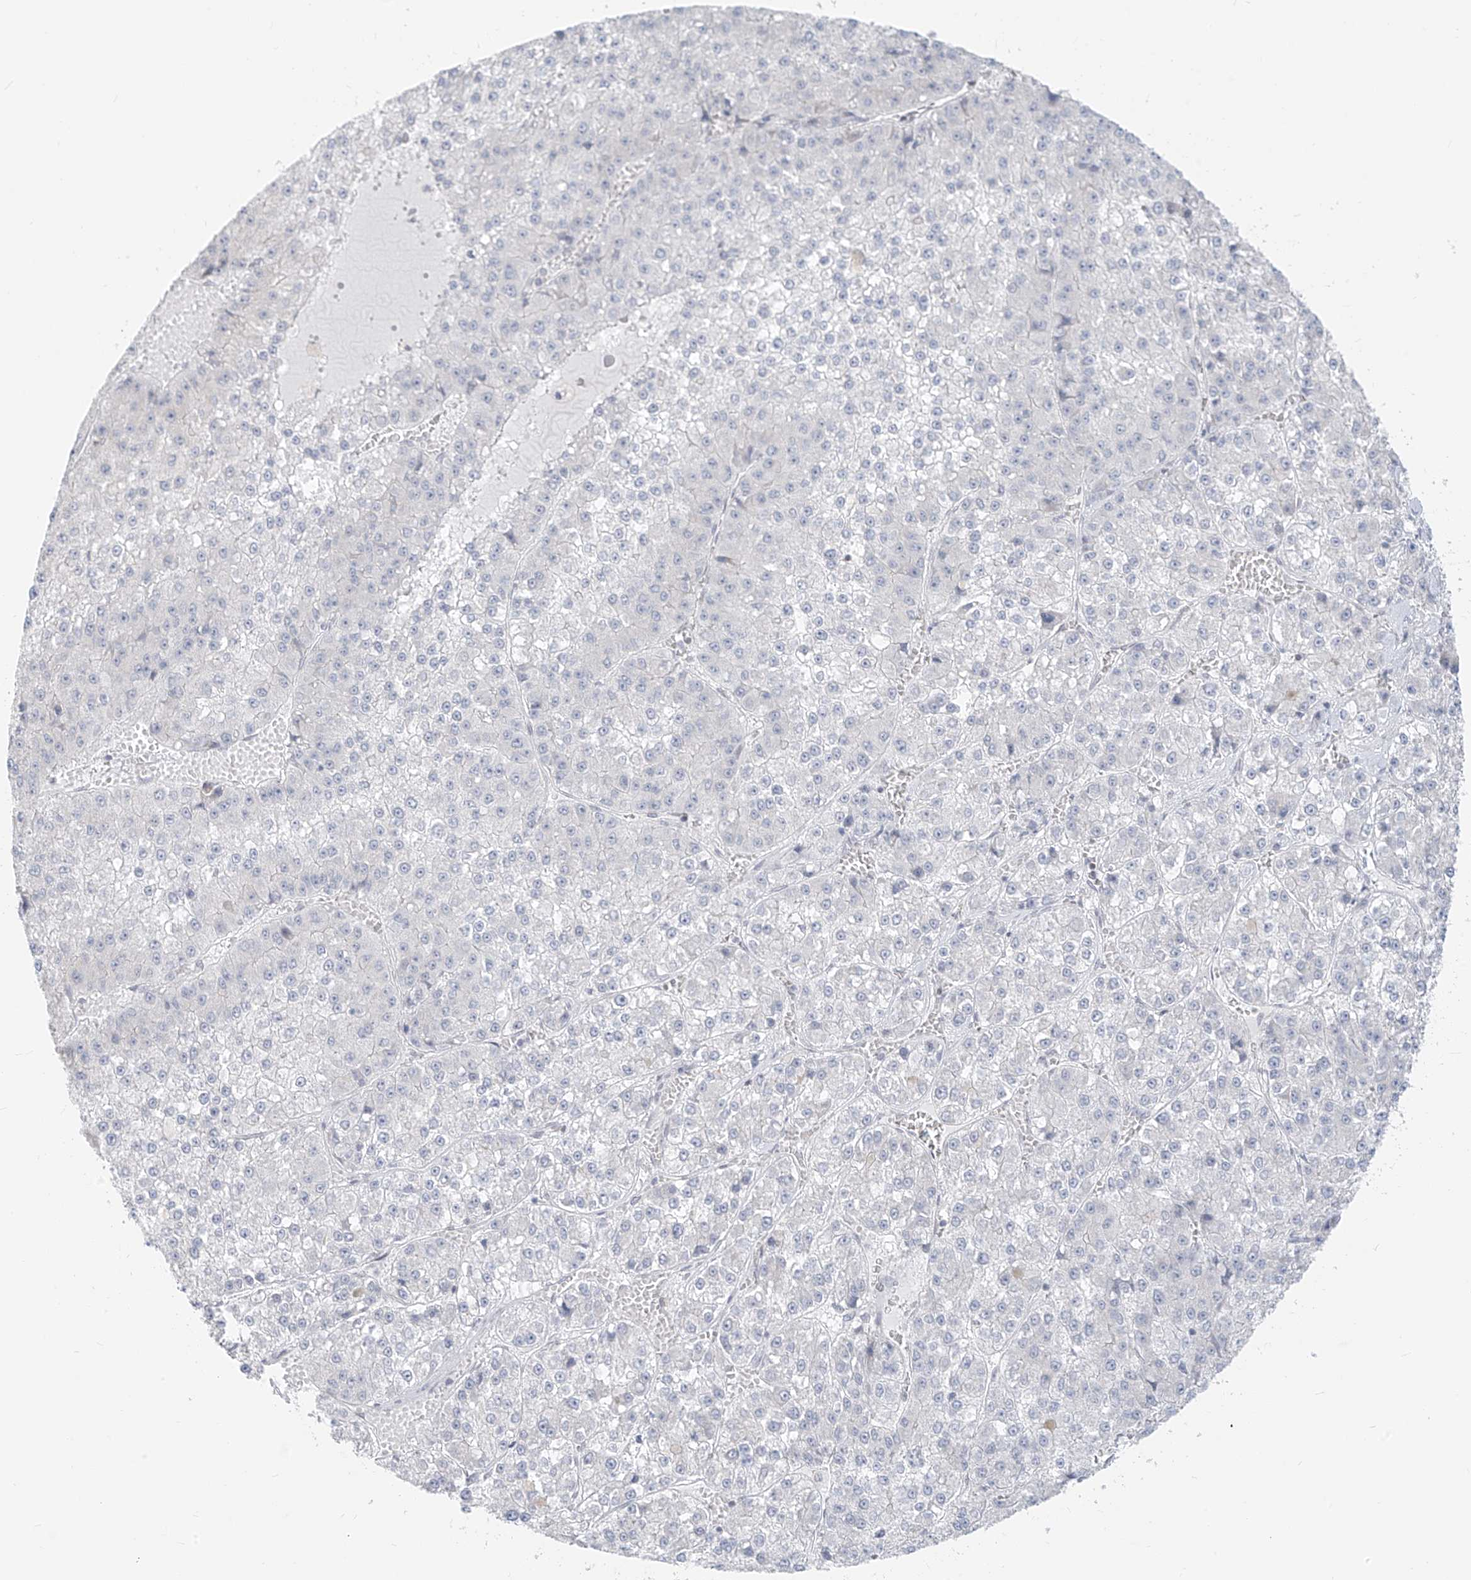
{"staining": {"intensity": "negative", "quantity": "none", "location": "none"}, "tissue": "liver cancer", "cell_type": "Tumor cells", "image_type": "cancer", "snomed": [{"axis": "morphology", "description": "Carcinoma, Hepatocellular, NOS"}, {"axis": "topography", "description": "Liver"}], "caption": "Protein analysis of liver hepatocellular carcinoma demonstrates no significant positivity in tumor cells.", "gene": "OSBPL7", "patient": {"sex": "female", "age": 73}}